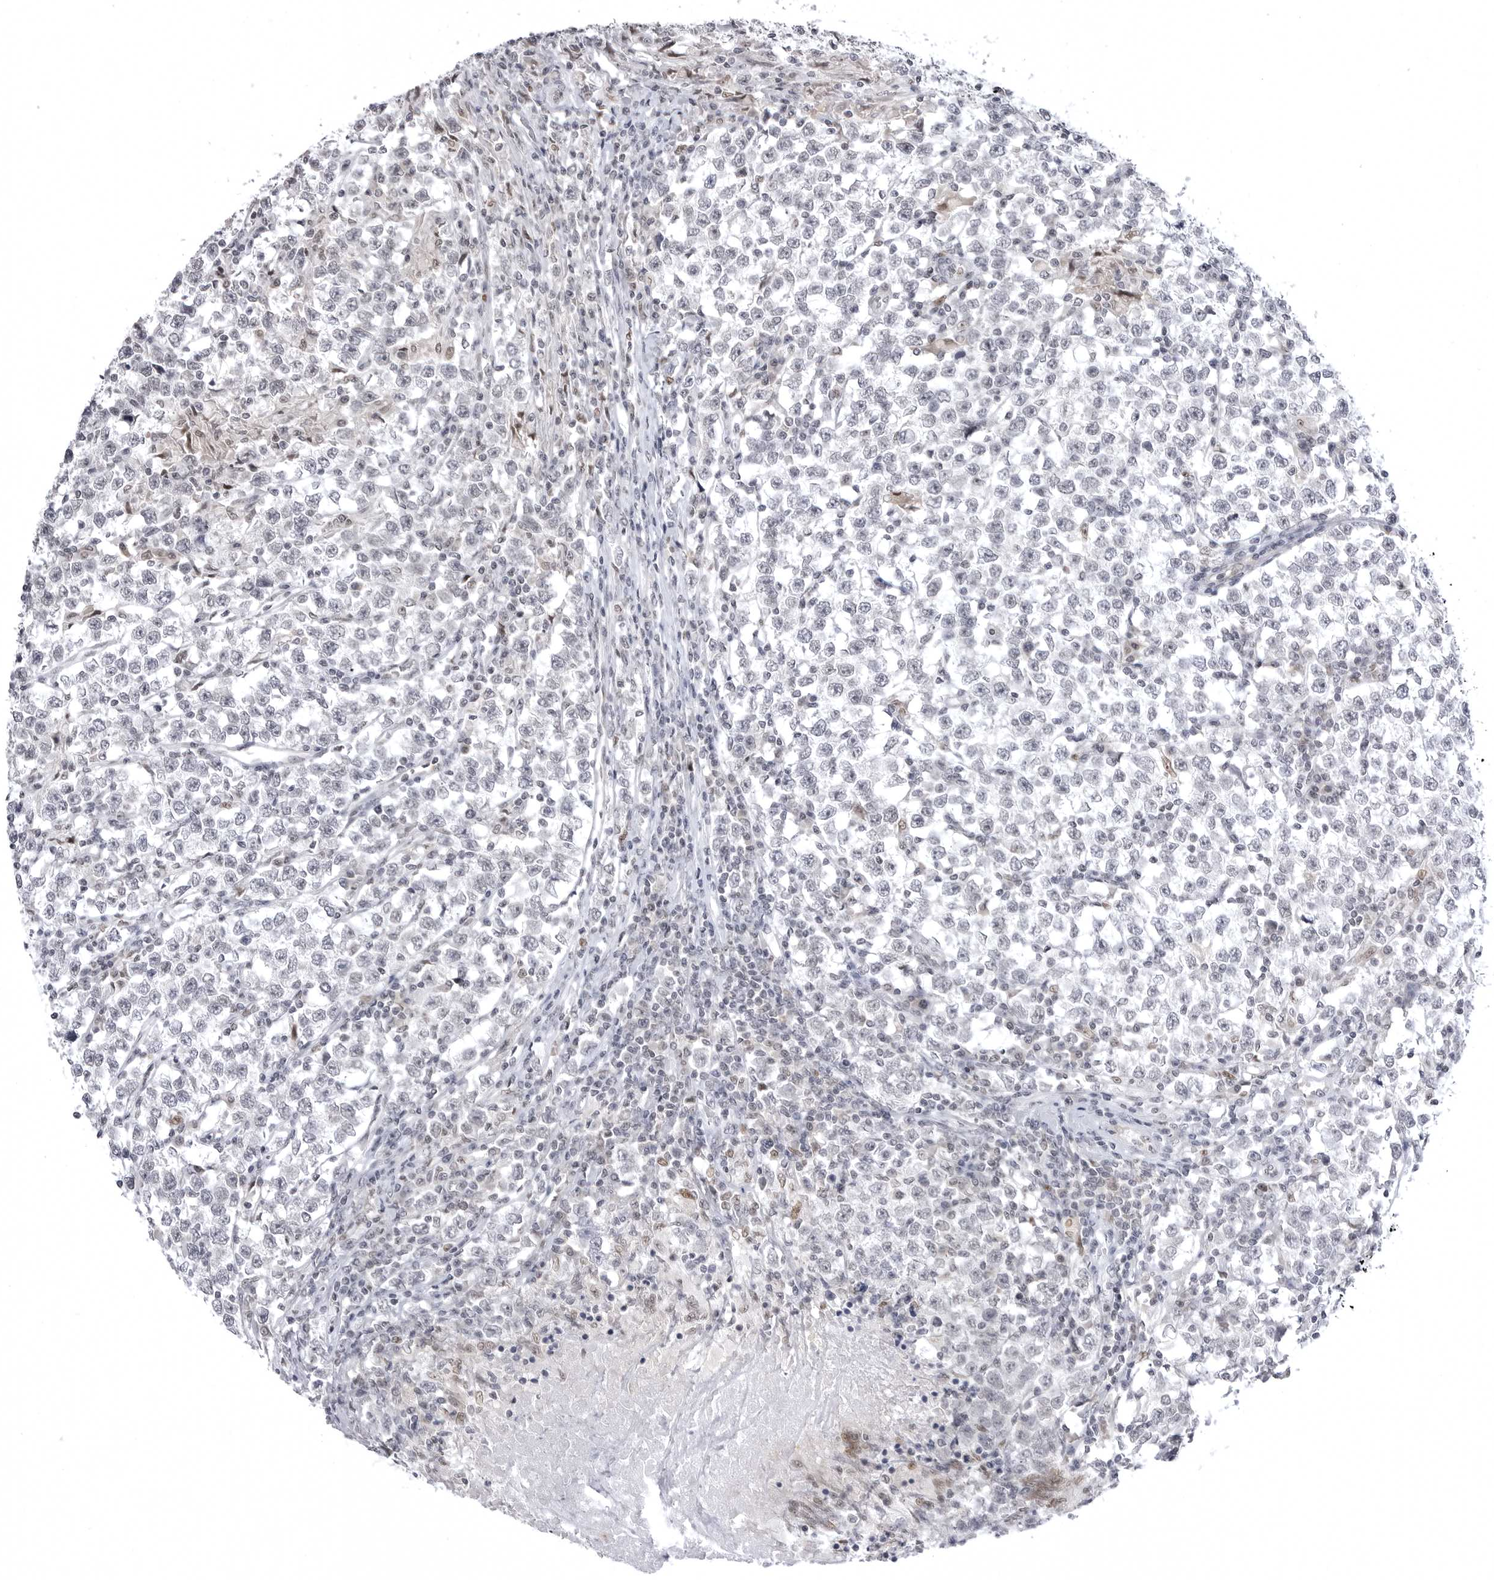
{"staining": {"intensity": "negative", "quantity": "none", "location": "none"}, "tissue": "testis cancer", "cell_type": "Tumor cells", "image_type": "cancer", "snomed": [{"axis": "morphology", "description": "Normal tissue, NOS"}, {"axis": "morphology", "description": "Seminoma, NOS"}, {"axis": "topography", "description": "Testis"}], "caption": "This photomicrograph is of testis cancer stained with immunohistochemistry (IHC) to label a protein in brown with the nuclei are counter-stained blue. There is no expression in tumor cells. Brightfield microscopy of IHC stained with DAB (brown) and hematoxylin (blue), captured at high magnification.", "gene": "PTK2B", "patient": {"sex": "male", "age": 43}}